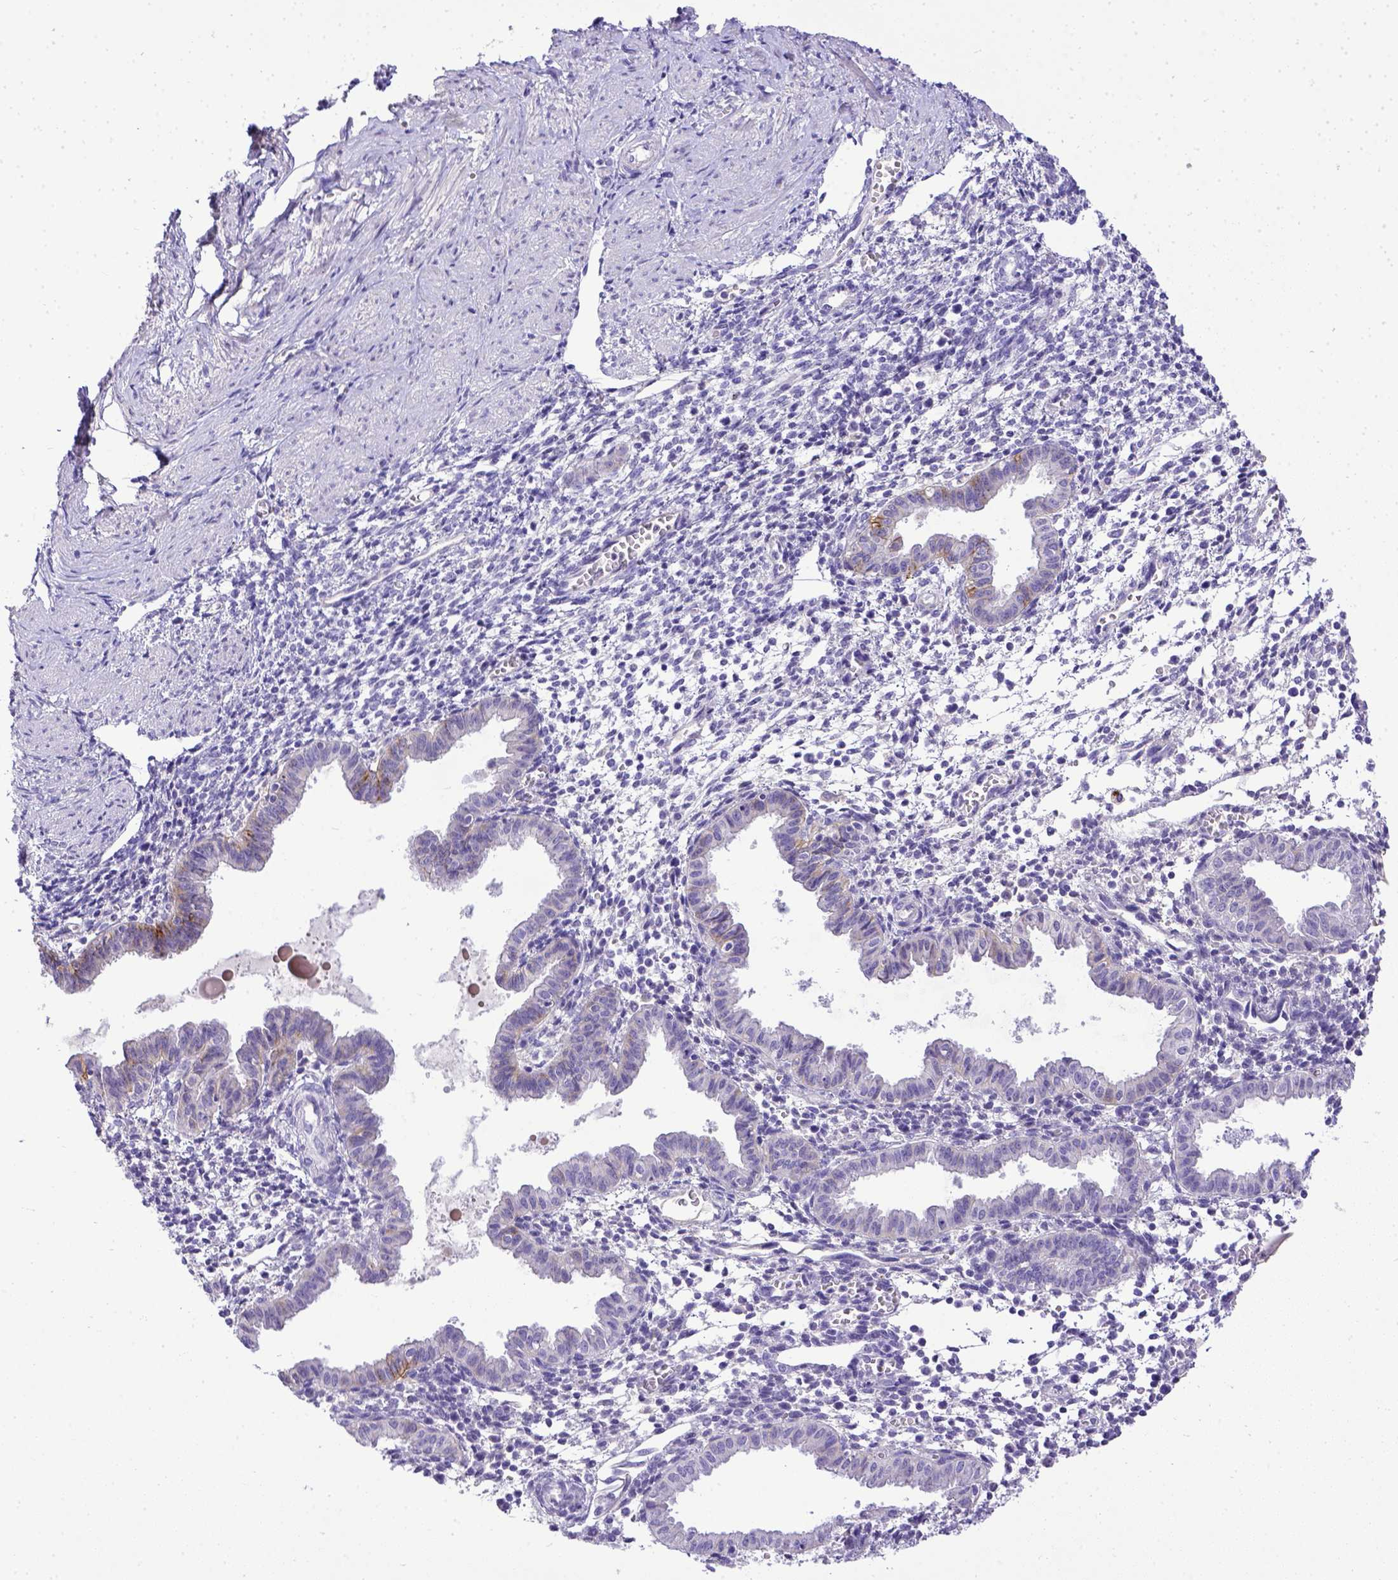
{"staining": {"intensity": "negative", "quantity": "none", "location": "none"}, "tissue": "endometrium", "cell_type": "Cells in endometrial stroma", "image_type": "normal", "snomed": [{"axis": "morphology", "description": "Normal tissue, NOS"}, {"axis": "topography", "description": "Endometrium"}], "caption": "Endometrium was stained to show a protein in brown. There is no significant expression in cells in endometrial stroma. (Brightfield microscopy of DAB IHC at high magnification).", "gene": "BTN1A1", "patient": {"sex": "female", "age": 37}}